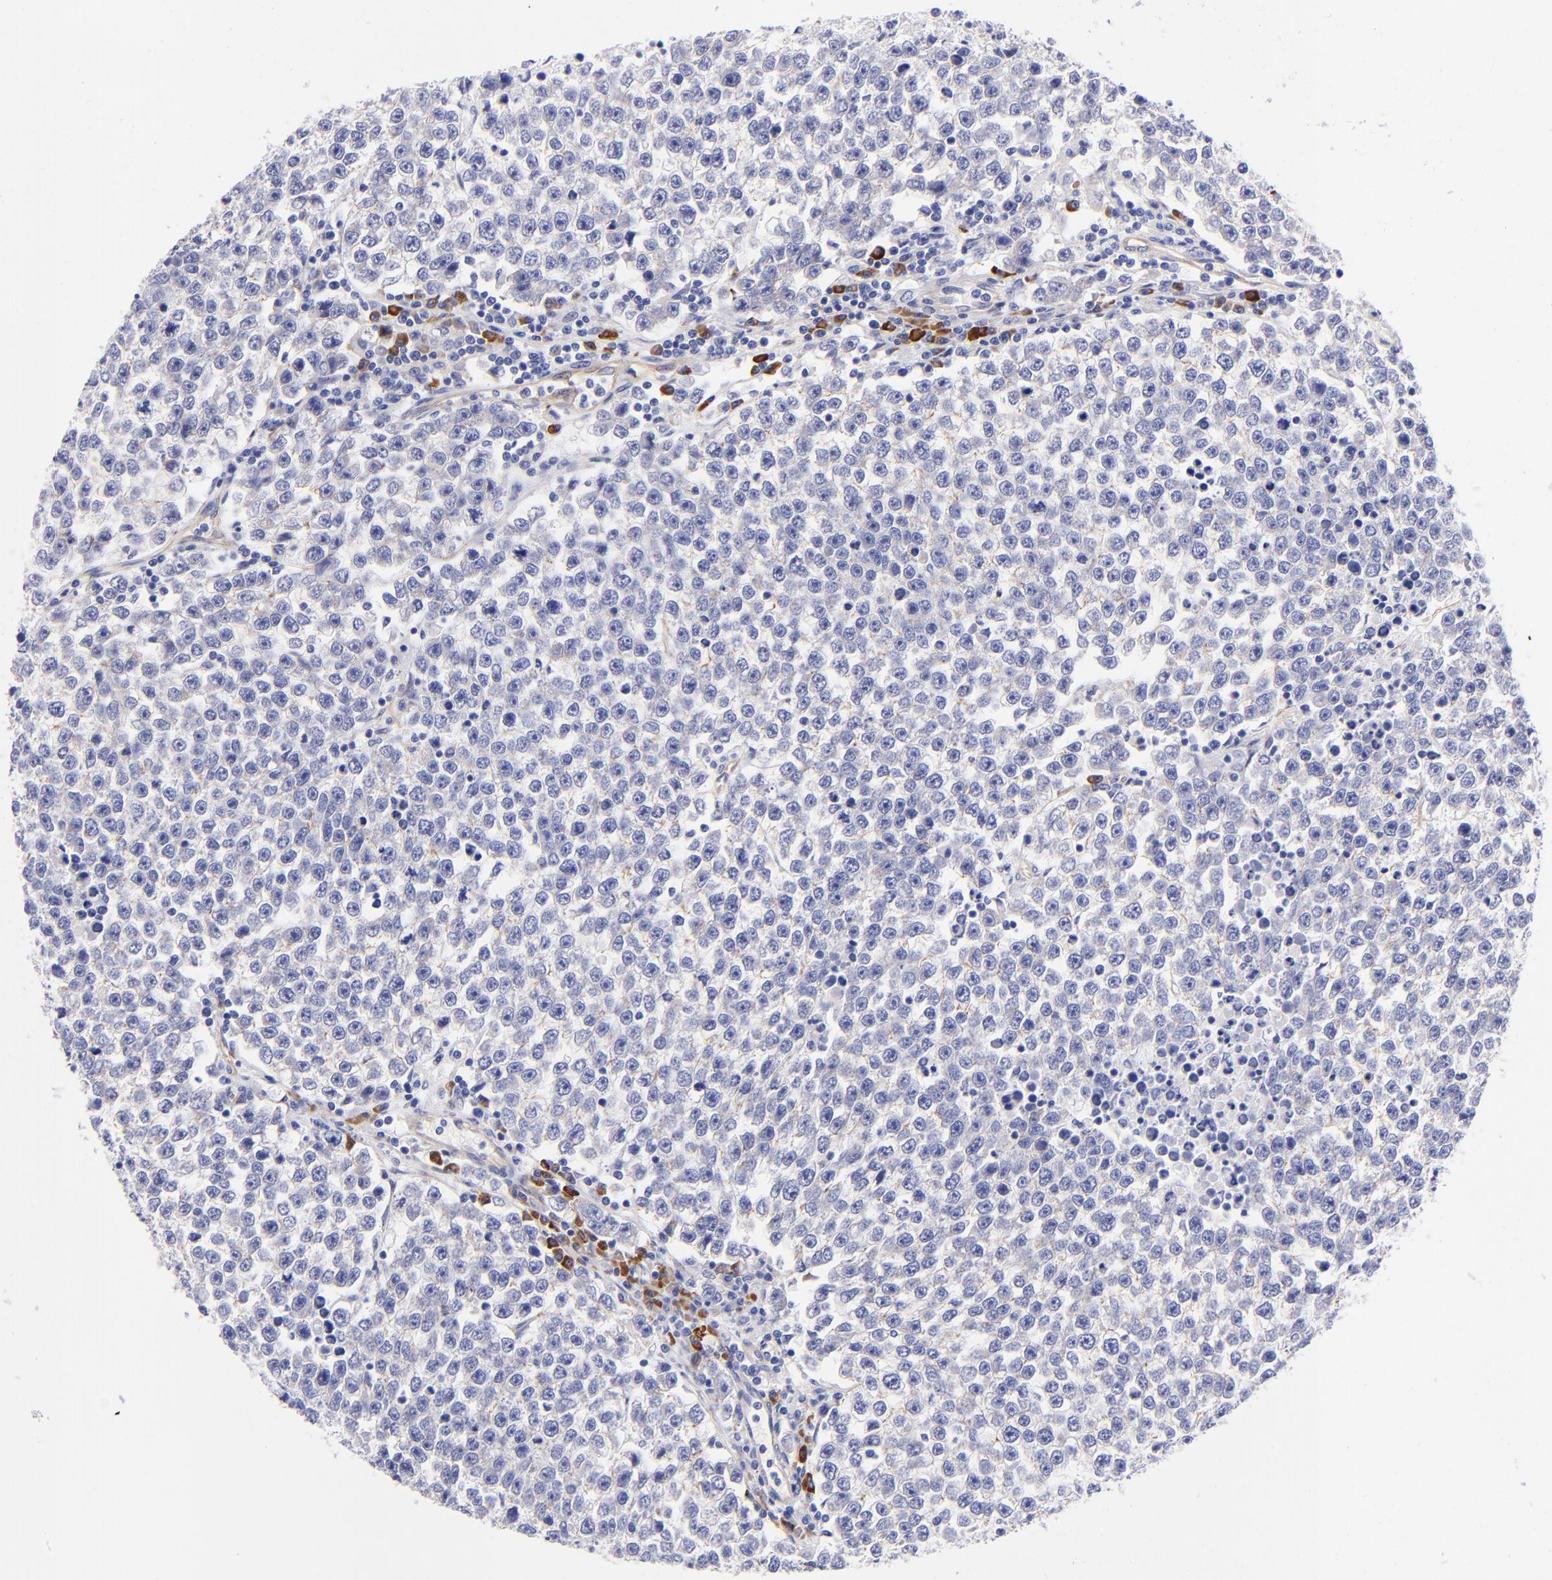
{"staining": {"intensity": "negative", "quantity": "none", "location": "none"}, "tissue": "testis cancer", "cell_type": "Tumor cells", "image_type": "cancer", "snomed": [{"axis": "morphology", "description": "Seminoma, NOS"}, {"axis": "topography", "description": "Testis"}], "caption": "The histopathology image exhibits no staining of tumor cells in testis cancer (seminoma).", "gene": "PPFIBP1", "patient": {"sex": "male", "age": 36}}